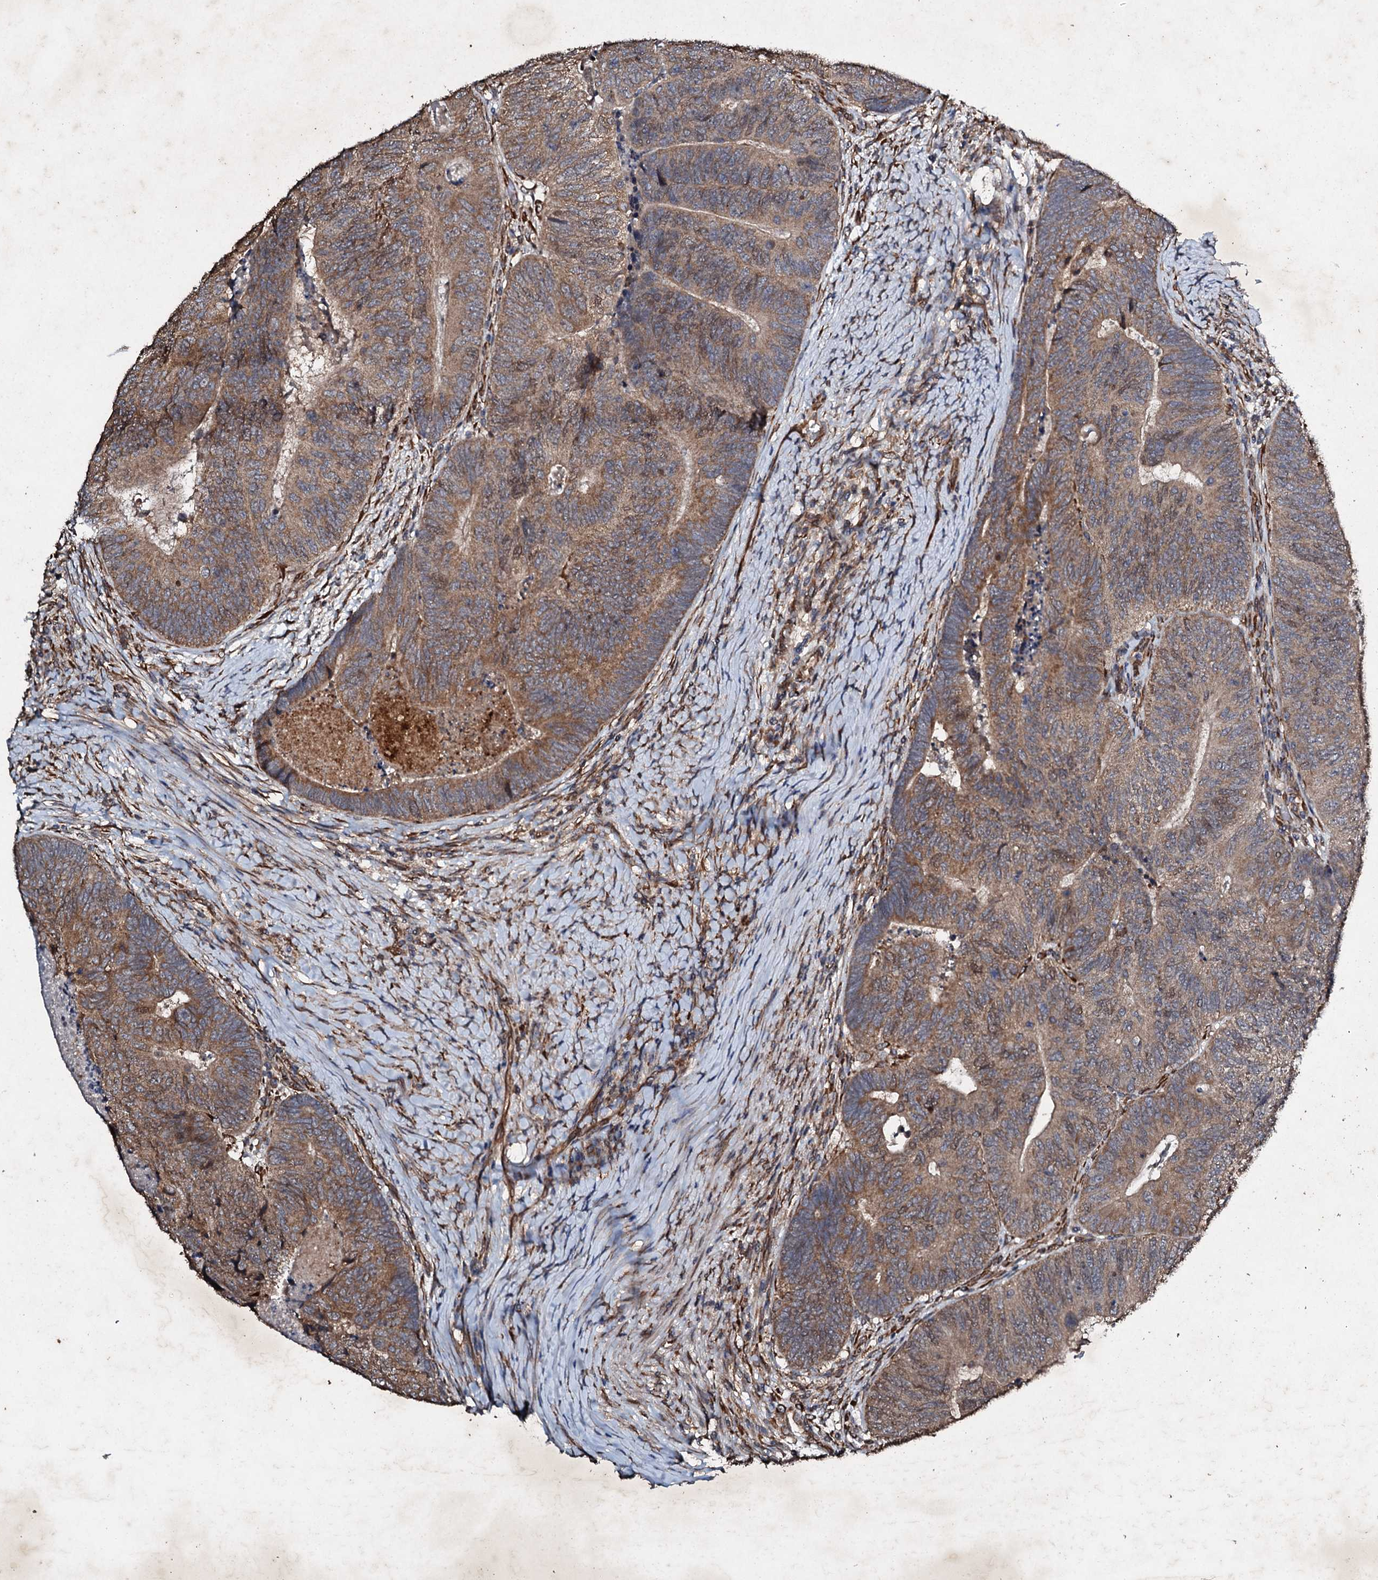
{"staining": {"intensity": "moderate", "quantity": ">75%", "location": "cytoplasmic/membranous,nuclear"}, "tissue": "colorectal cancer", "cell_type": "Tumor cells", "image_type": "cancer", "snomed": [{"axis": "morphology", "description": "Adenocarcinoma, NOS"}, {"axis": "topography", "description": "Colon"}], "caption": "High-power microscopy captured an IHC image of colorectal adenocarcinoma, revealing moderate cytoplasmic/membranous and nuclear positivity in about >75% of tumor cells. Using DAB (3,3'-diaminobenzidine) (brown) and hematoxylin (blue) stains, captured at high magnification using brightfield microscopy.", "gene": "ADAMTS10", "patient": {"sex": "female", "age": 67}}